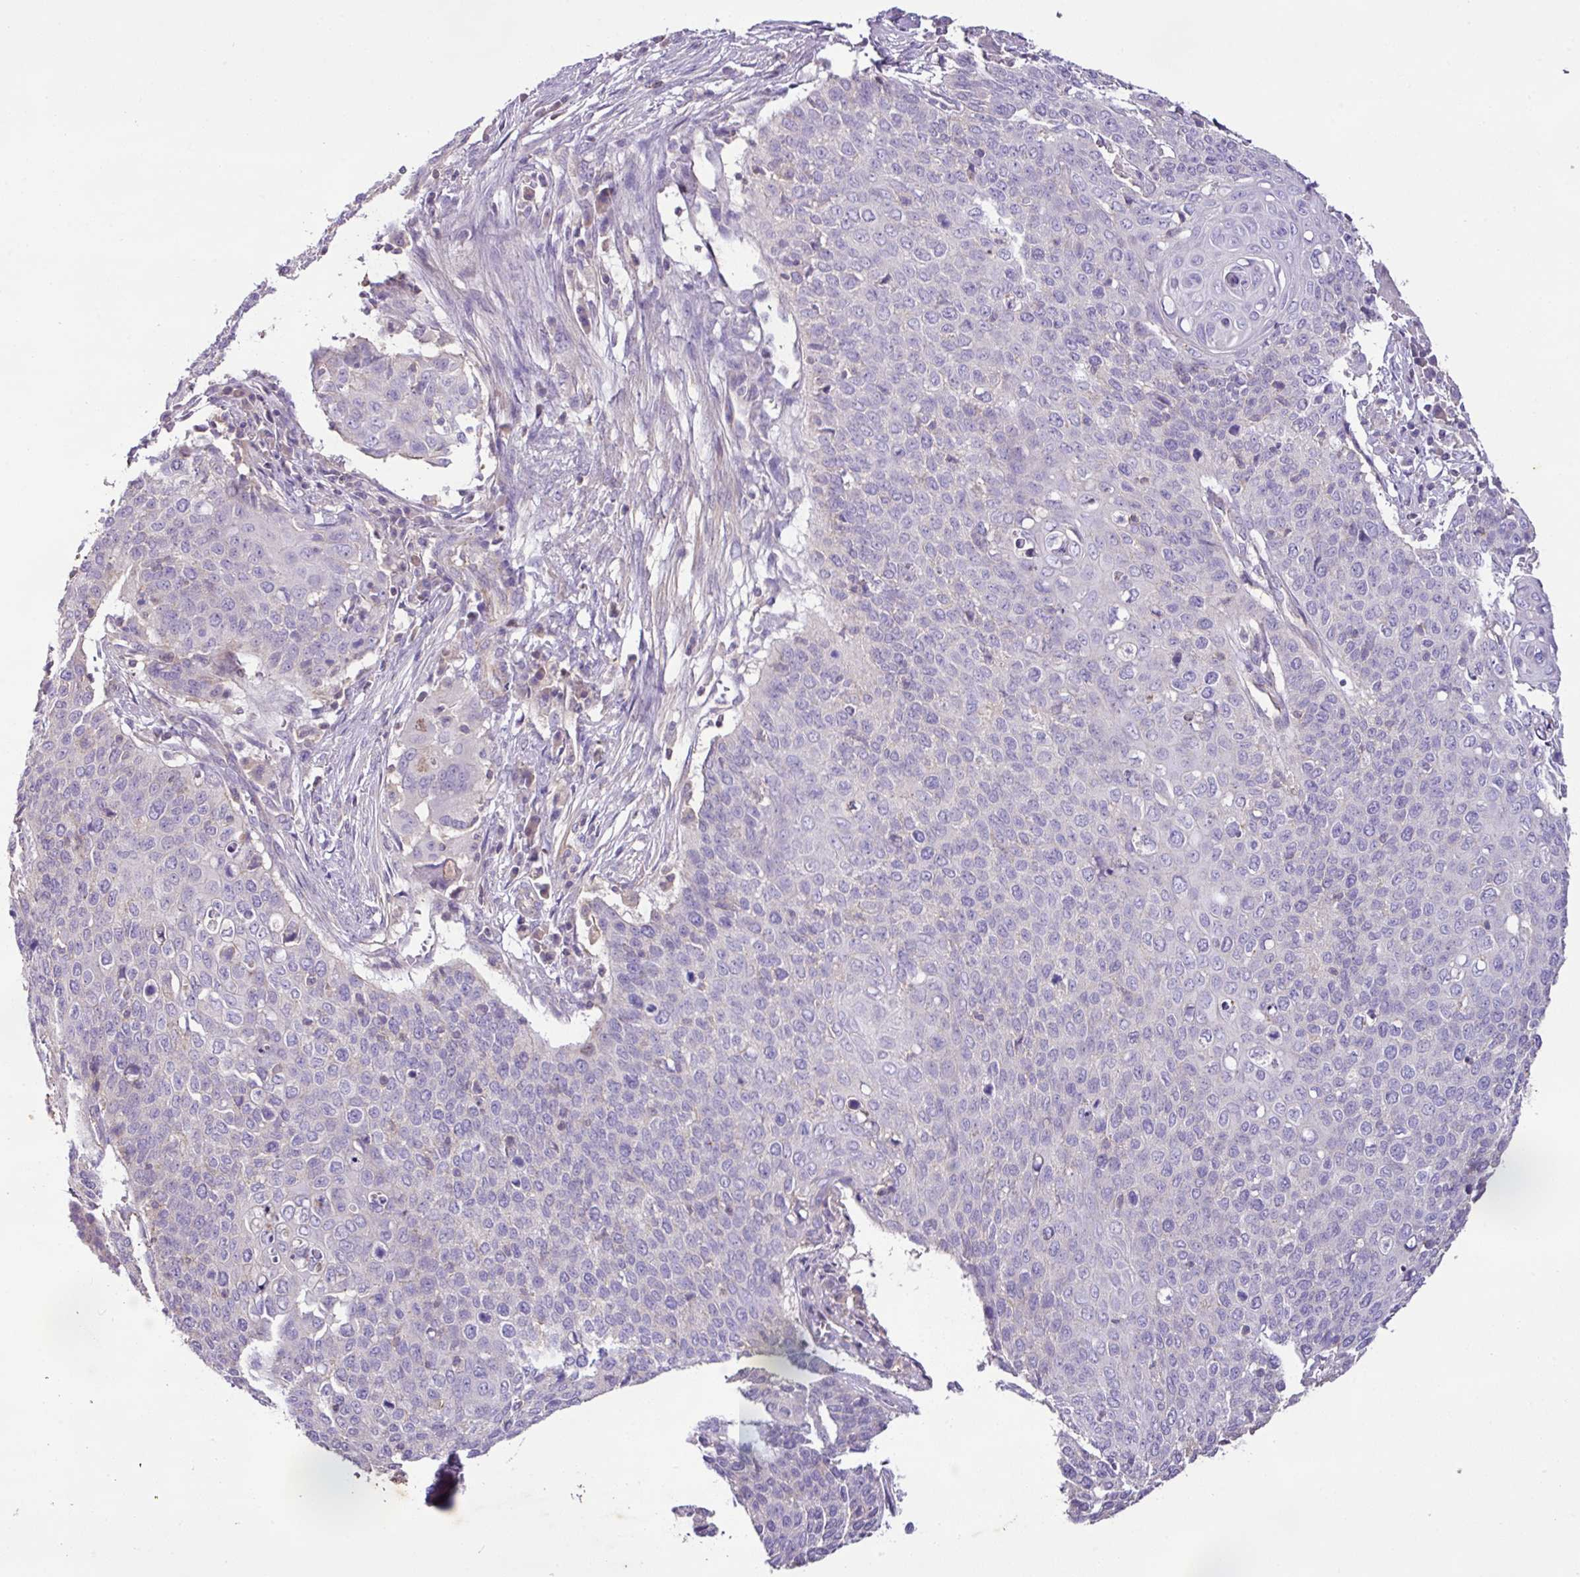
{"staining": {"intensity": "negative", "quantity": "none", "location": "none"}, "tissue": "cervical cancer", "cell_type": "Tumor cells", "image_type": "cancer", "snomed": [{"axis": "morphology", "description": "Squamous cell carcinoma, NOS"}, {"axis": "topography", "description": "Cervix"}], "caption": "Immunohistochemical staining of human cervical squamous cell carcinoma displays no significant staining in tumor cells.", "gene": "AGR3", "patient": {"sex": "female", "age": 39}}